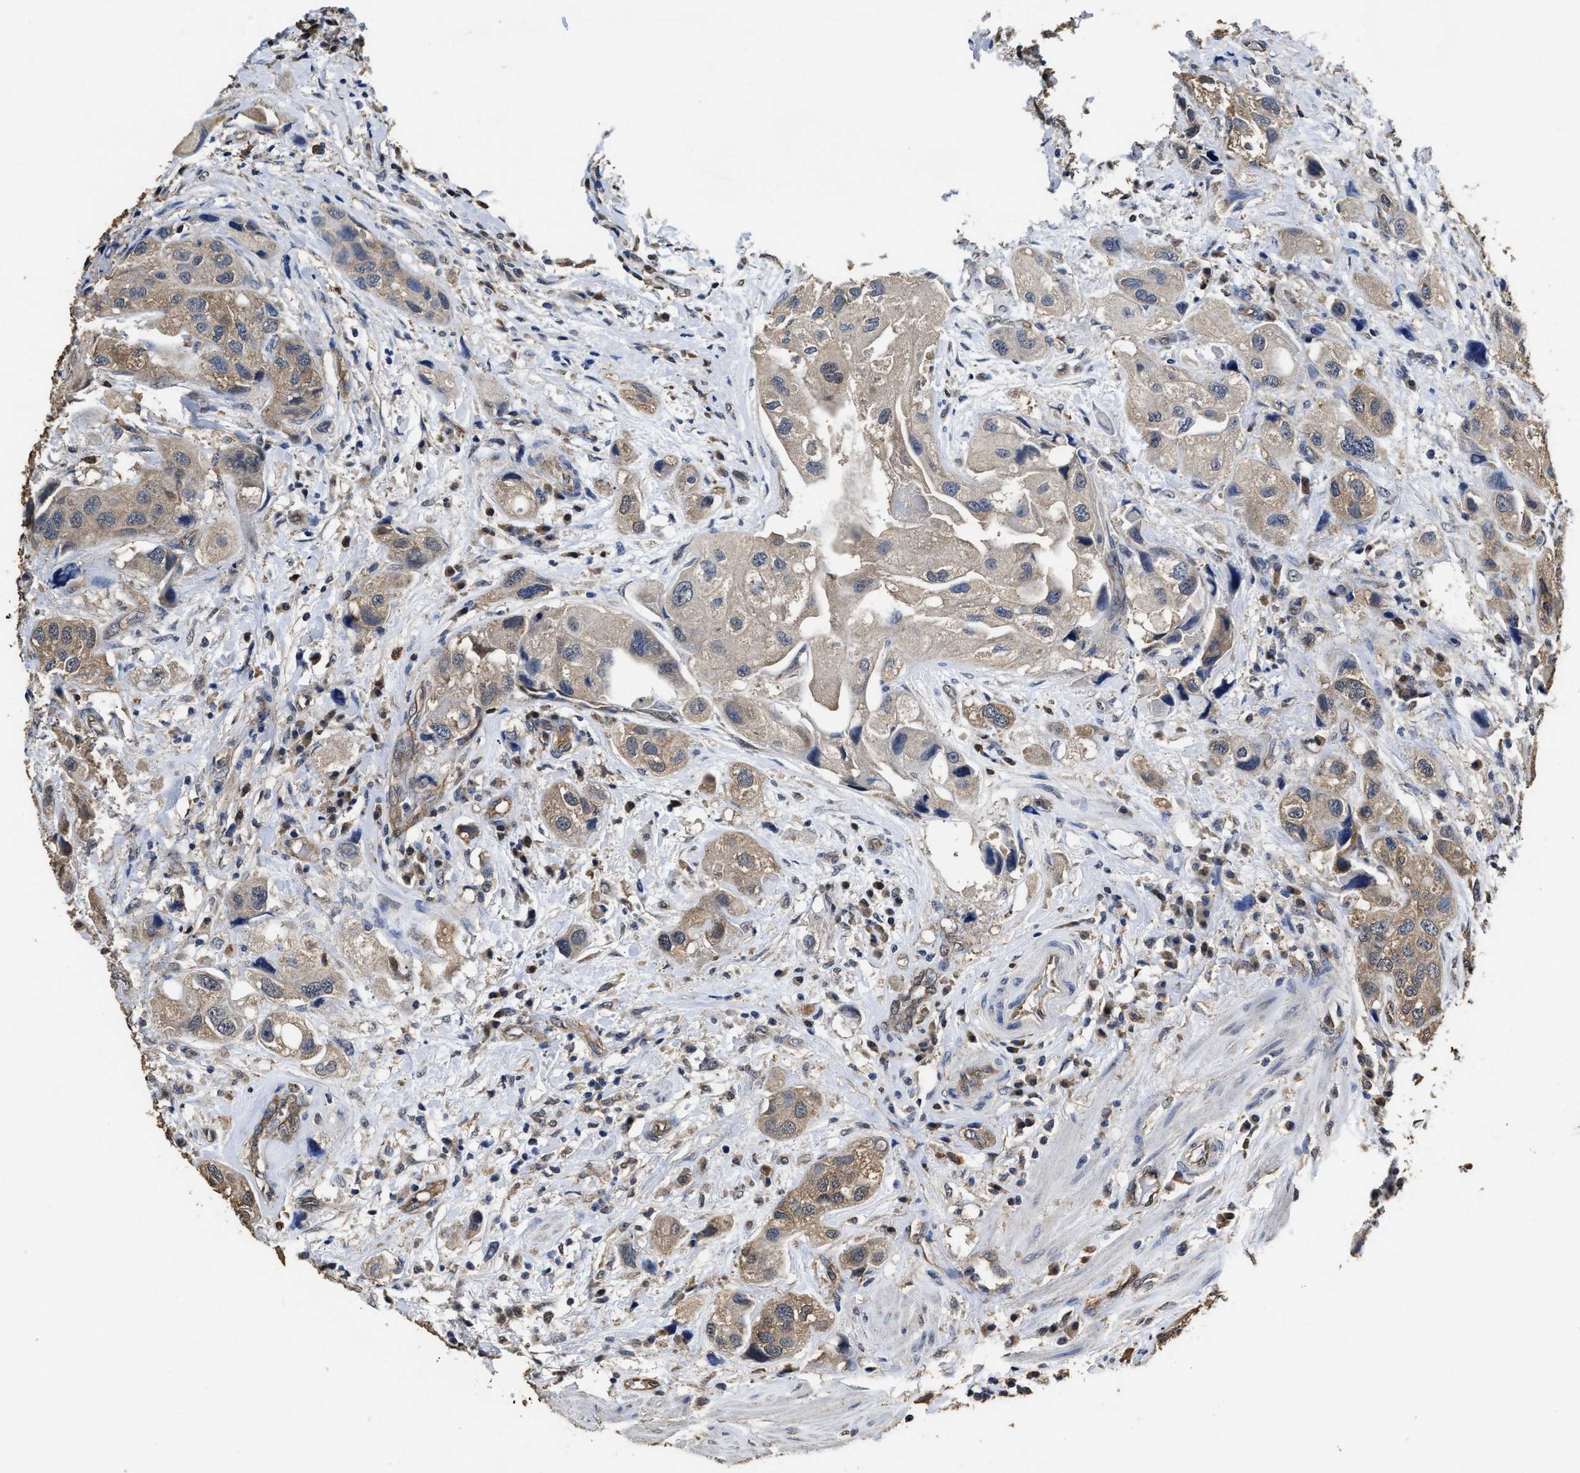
{"staining": {"intensity": "weak", "quantity": ">75%", "location": "cytoplasmic/membranous"}, "tissue": "urothelial cancer", "cell_type": "Tumor cells", "image_type": "cancer", "snomed": [{"axis": "morphology", "description": "Urothelial carcinoma, High grade"}, {"axis": "topography", "description": "Urinary bladder"}], "caption": "Urothelial cancer stained with a protein marker shows weak staining in tumor cells.", "gene": "YWHAE", "patient": {"sex": "female", "age": 64}}